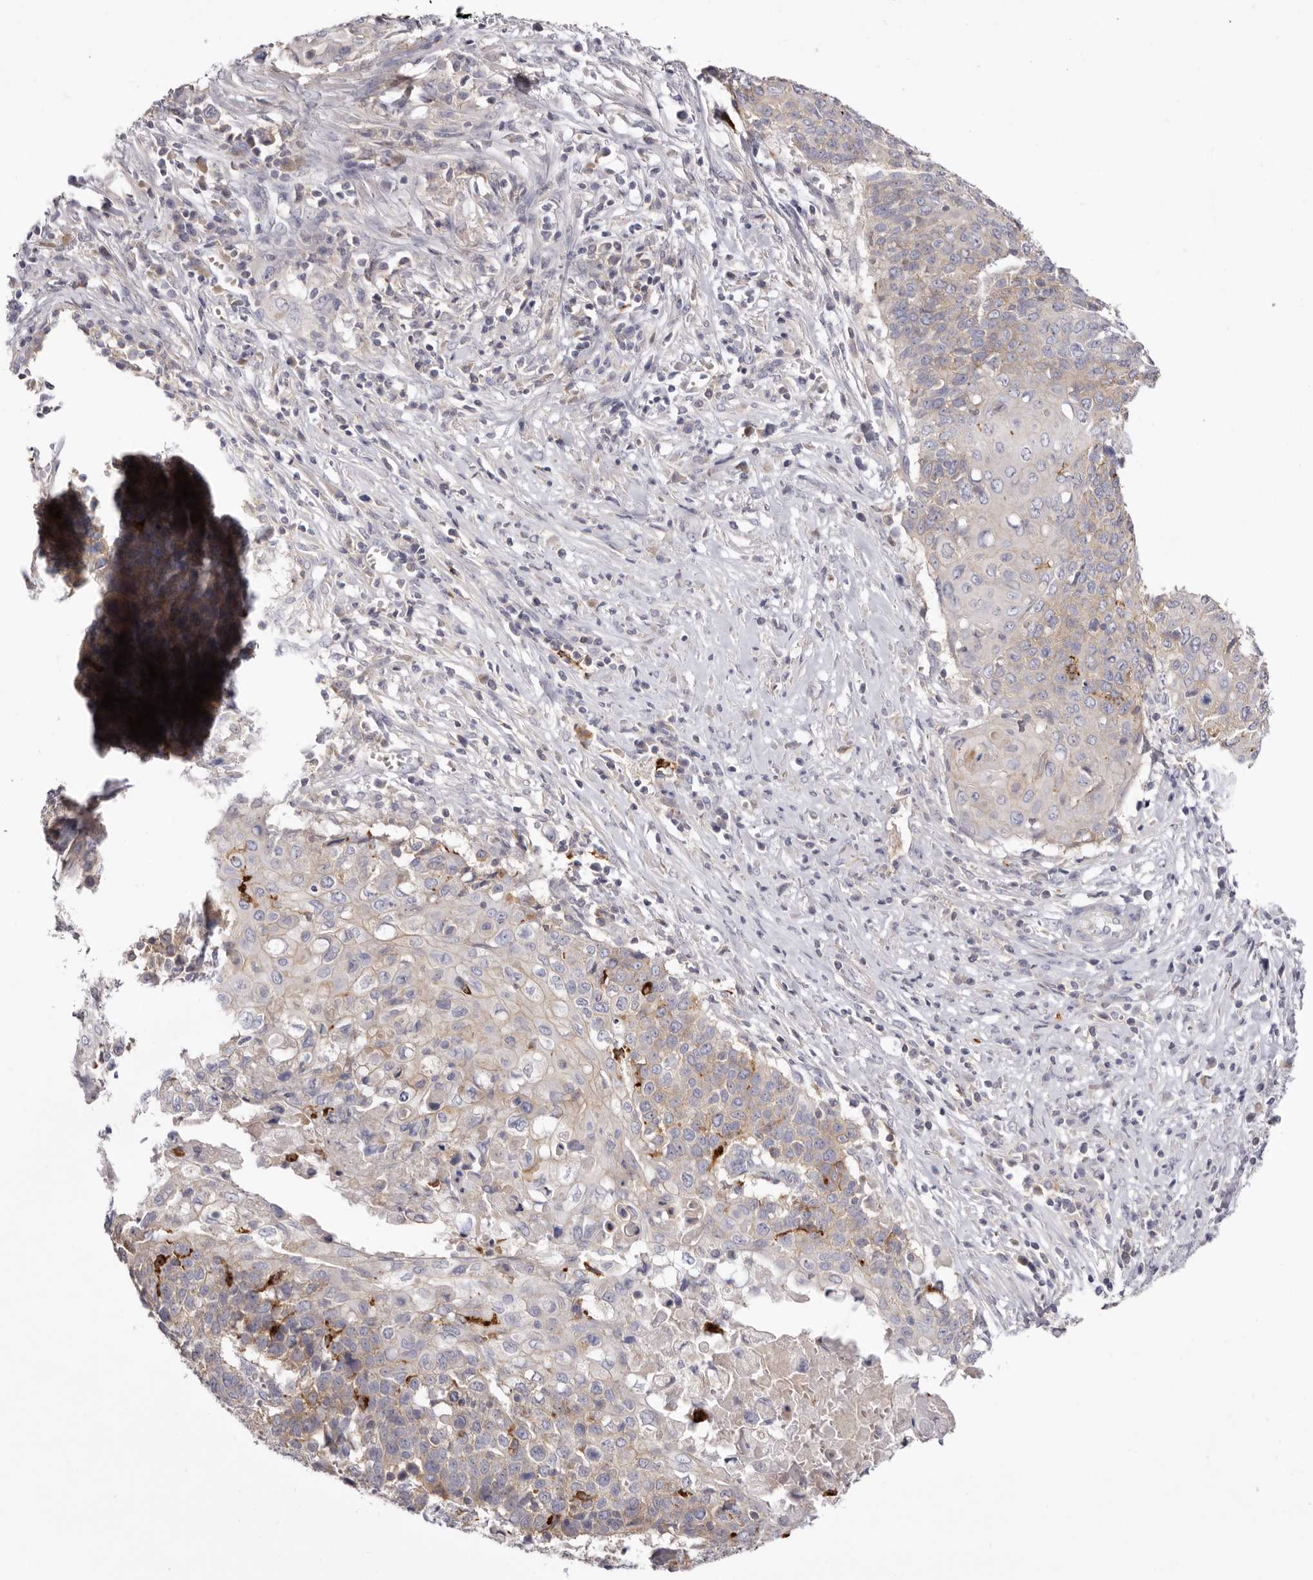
{"staining": {"intensity": "weak", "quantity": "25%-75%", "location": "cytoplasmic/membranous"}, "tissue": "cervical cancer", "cell_type": "Tumor cells", "image_type": "cancer", "snomed": [{"axis": "morphology", "description": "Squamous cell carcinoma, NOS"}, {"axis": "topography", "description": "Cervix"}], "caption": "About 25%-75% of tumor cells in cervical cancer show weak cytoplasmic/membranous protein staining as visualized by brown immunohistochemical staining.", "gene": "S1PR5", "patient": {"sex": "female", "age": 39}}